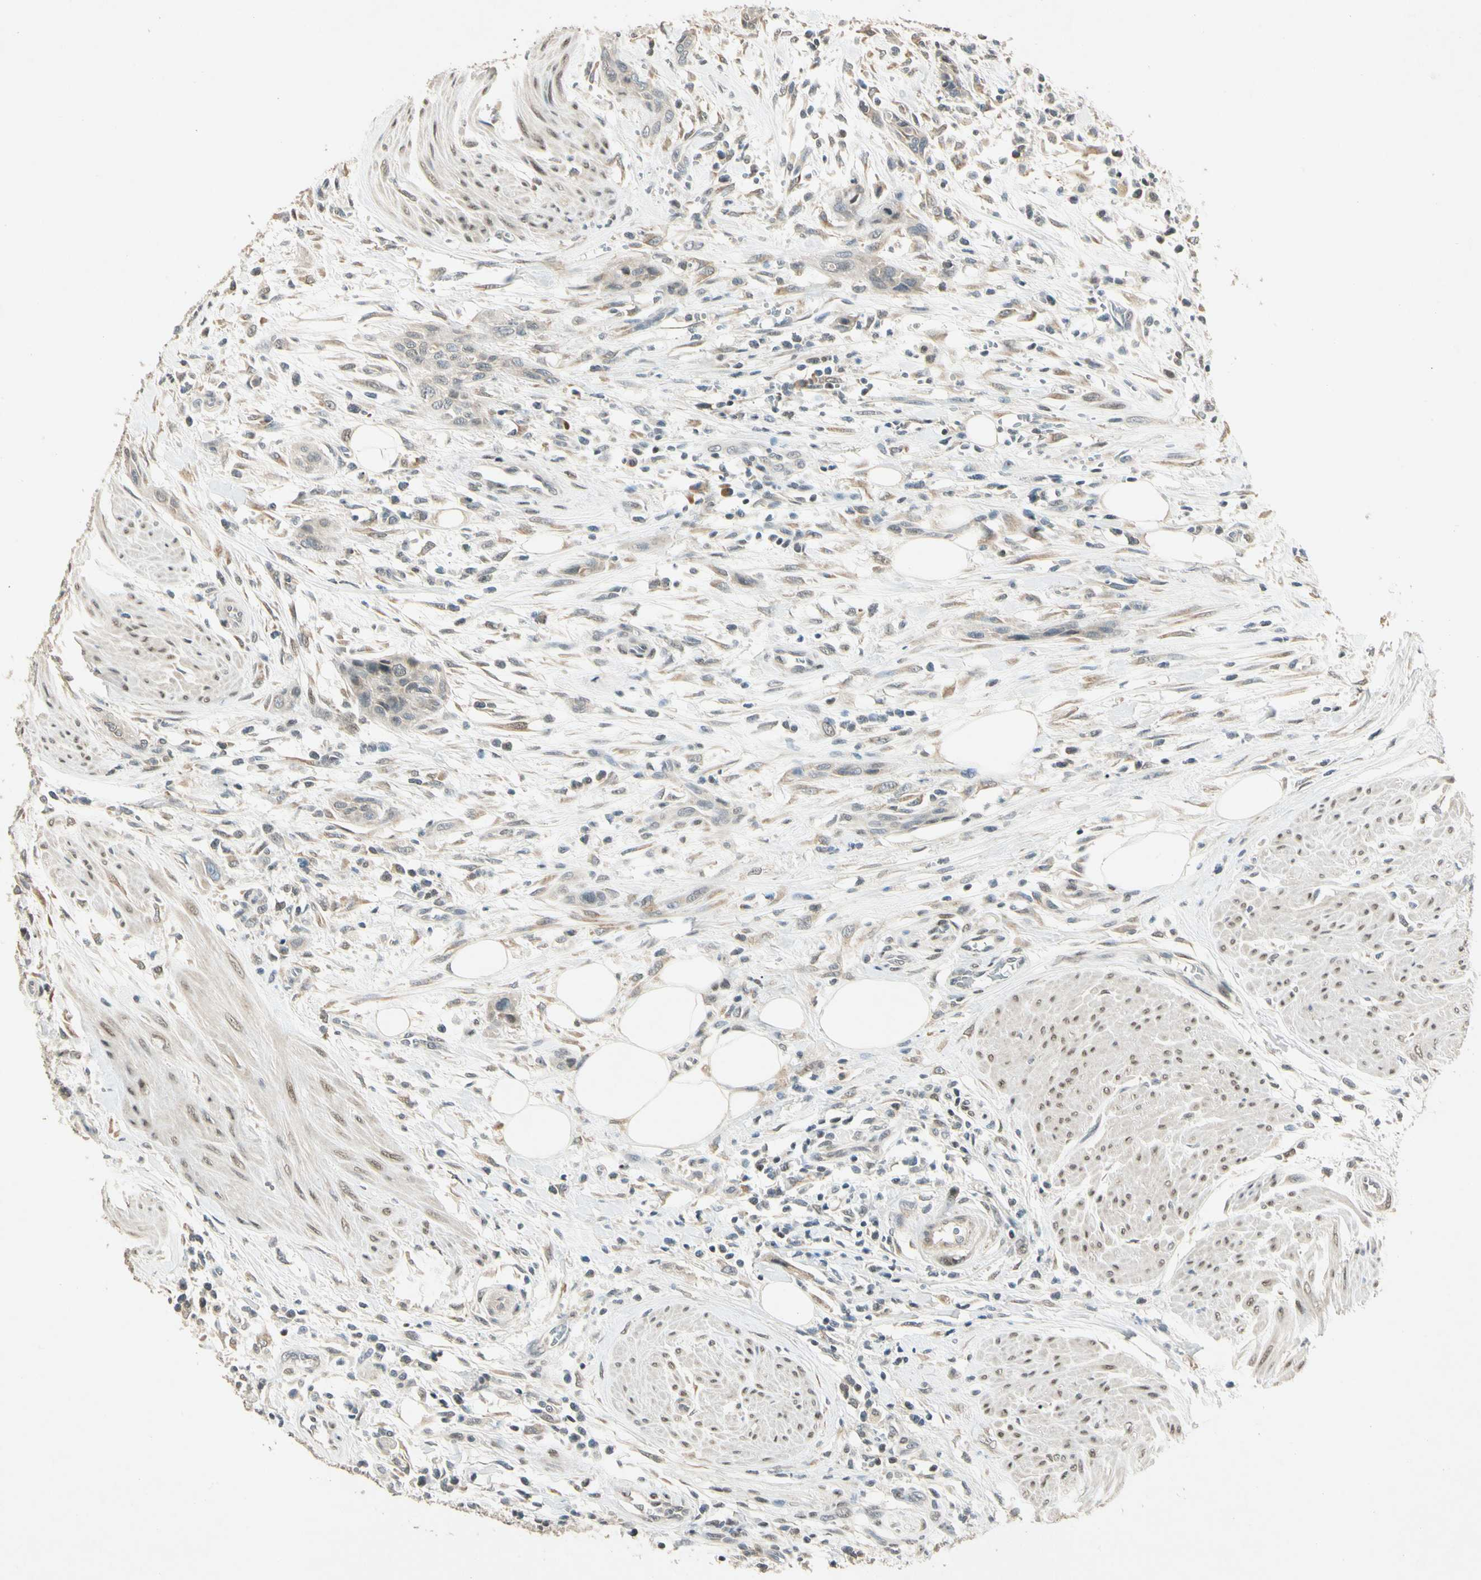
{"staining": {"intensity": "weak", "quantity": "25%-75%", "location": "cytoplasmic/membranous,nuclear"}, "tissue": "urothelial cancer", "cell_type": "Tumor cells", "image_type": "cancer", "snomed": [{"axis": "morphology", "description": "Urothelial carcinoma, High grade"}, {"axis": "topography", "description": "Urinary bladder"}], "caption": "An image of human high-grade urothelial carcinoma stained for a protein exhibits weak cytoplasmic/membranous and nuclear brown staining in tumor cells.", "gene": "ZBTB4", "patient": {"sex": "male", "age": 35}}